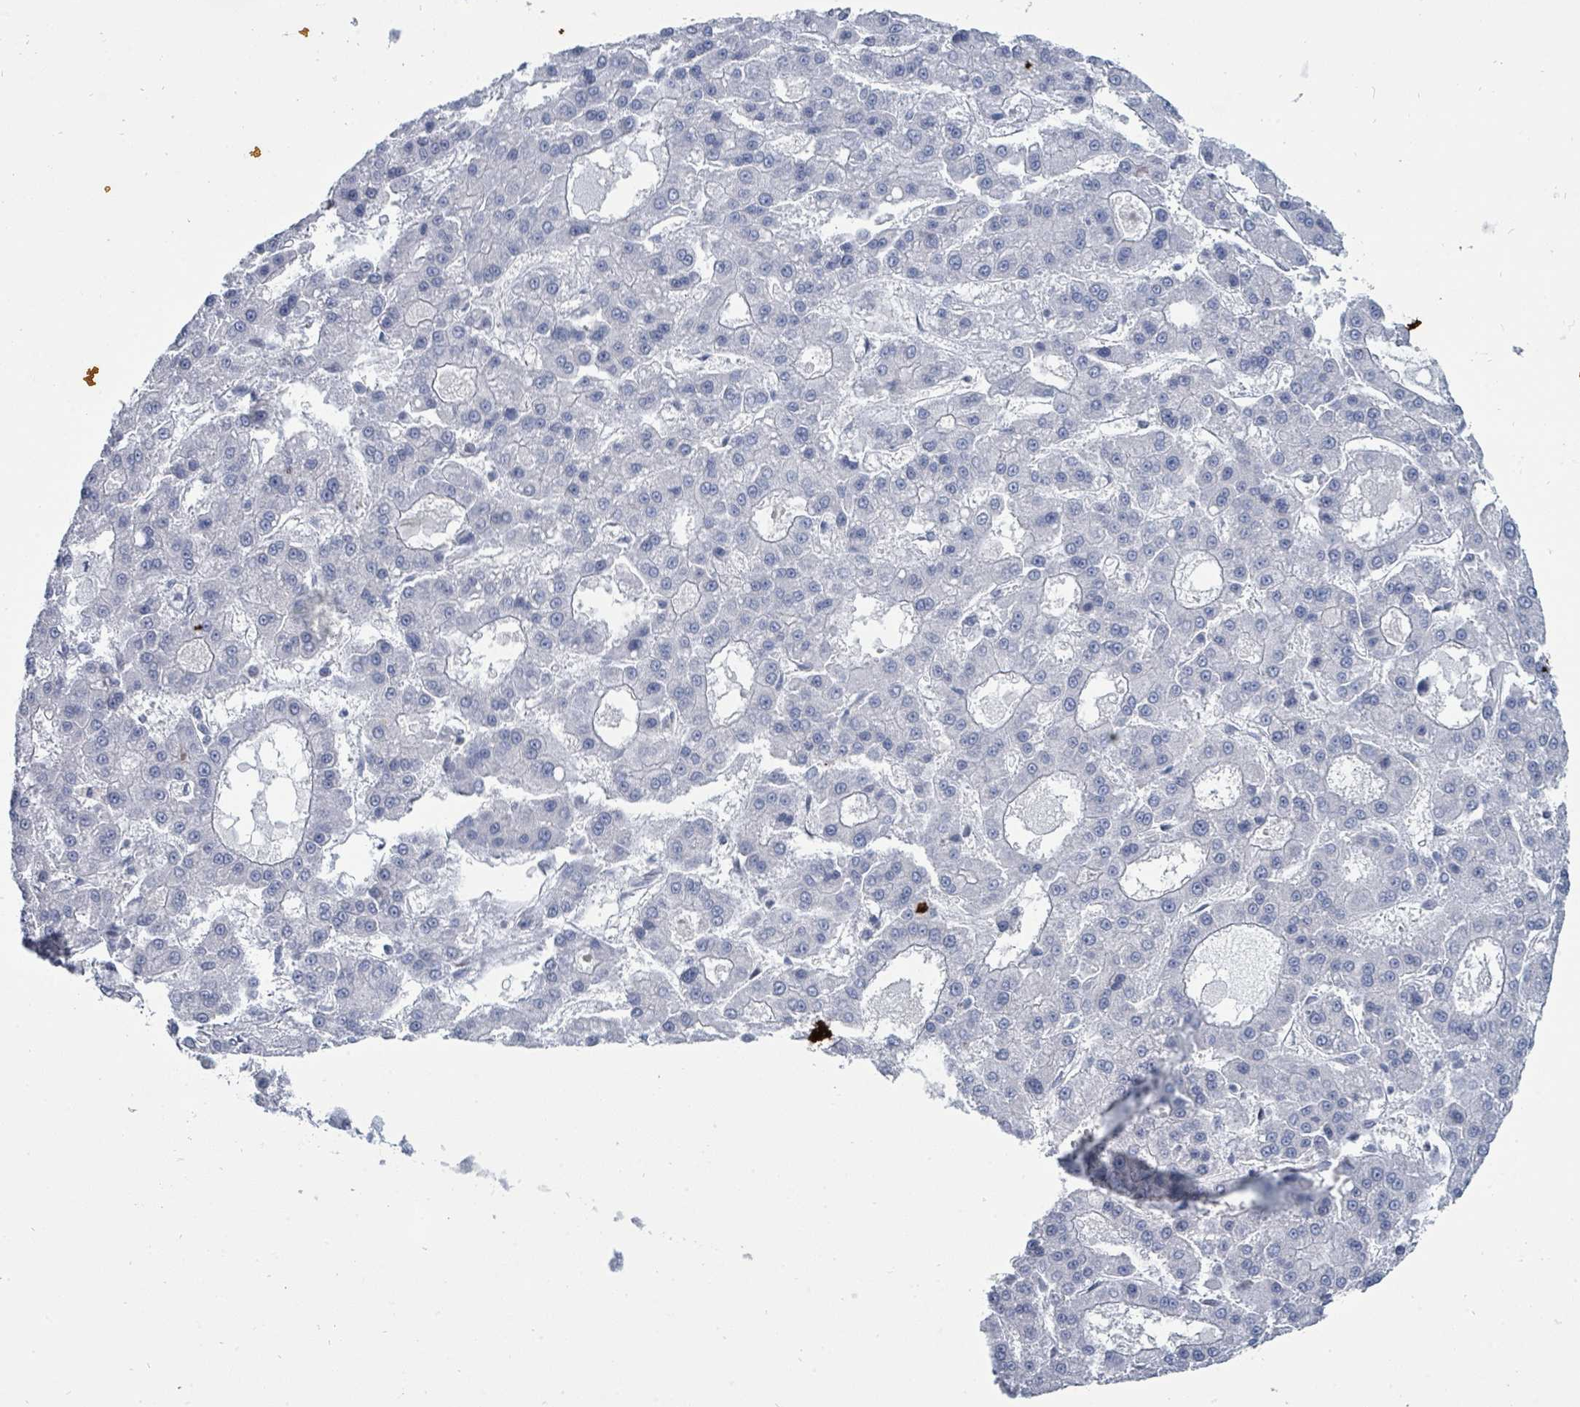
{"staining": {"intensity": "negative", "quantity": "none", "location": "none"}, "tissue": "liver cancer", "cell_type": "Tumor cells", "image_type": "cancer", "snomed": [{"axis": "morphology", "description": "Carcinoma, Hepatocellular, NOS"}, {"axis": "topography", "description": "Liver"}], "caption": "Immunohistochemistry (IHC) of human liver cancer shows no expression in tumor cells.", "gene": "SUMO4", "patient": {"sex": "male", "age": 70}}